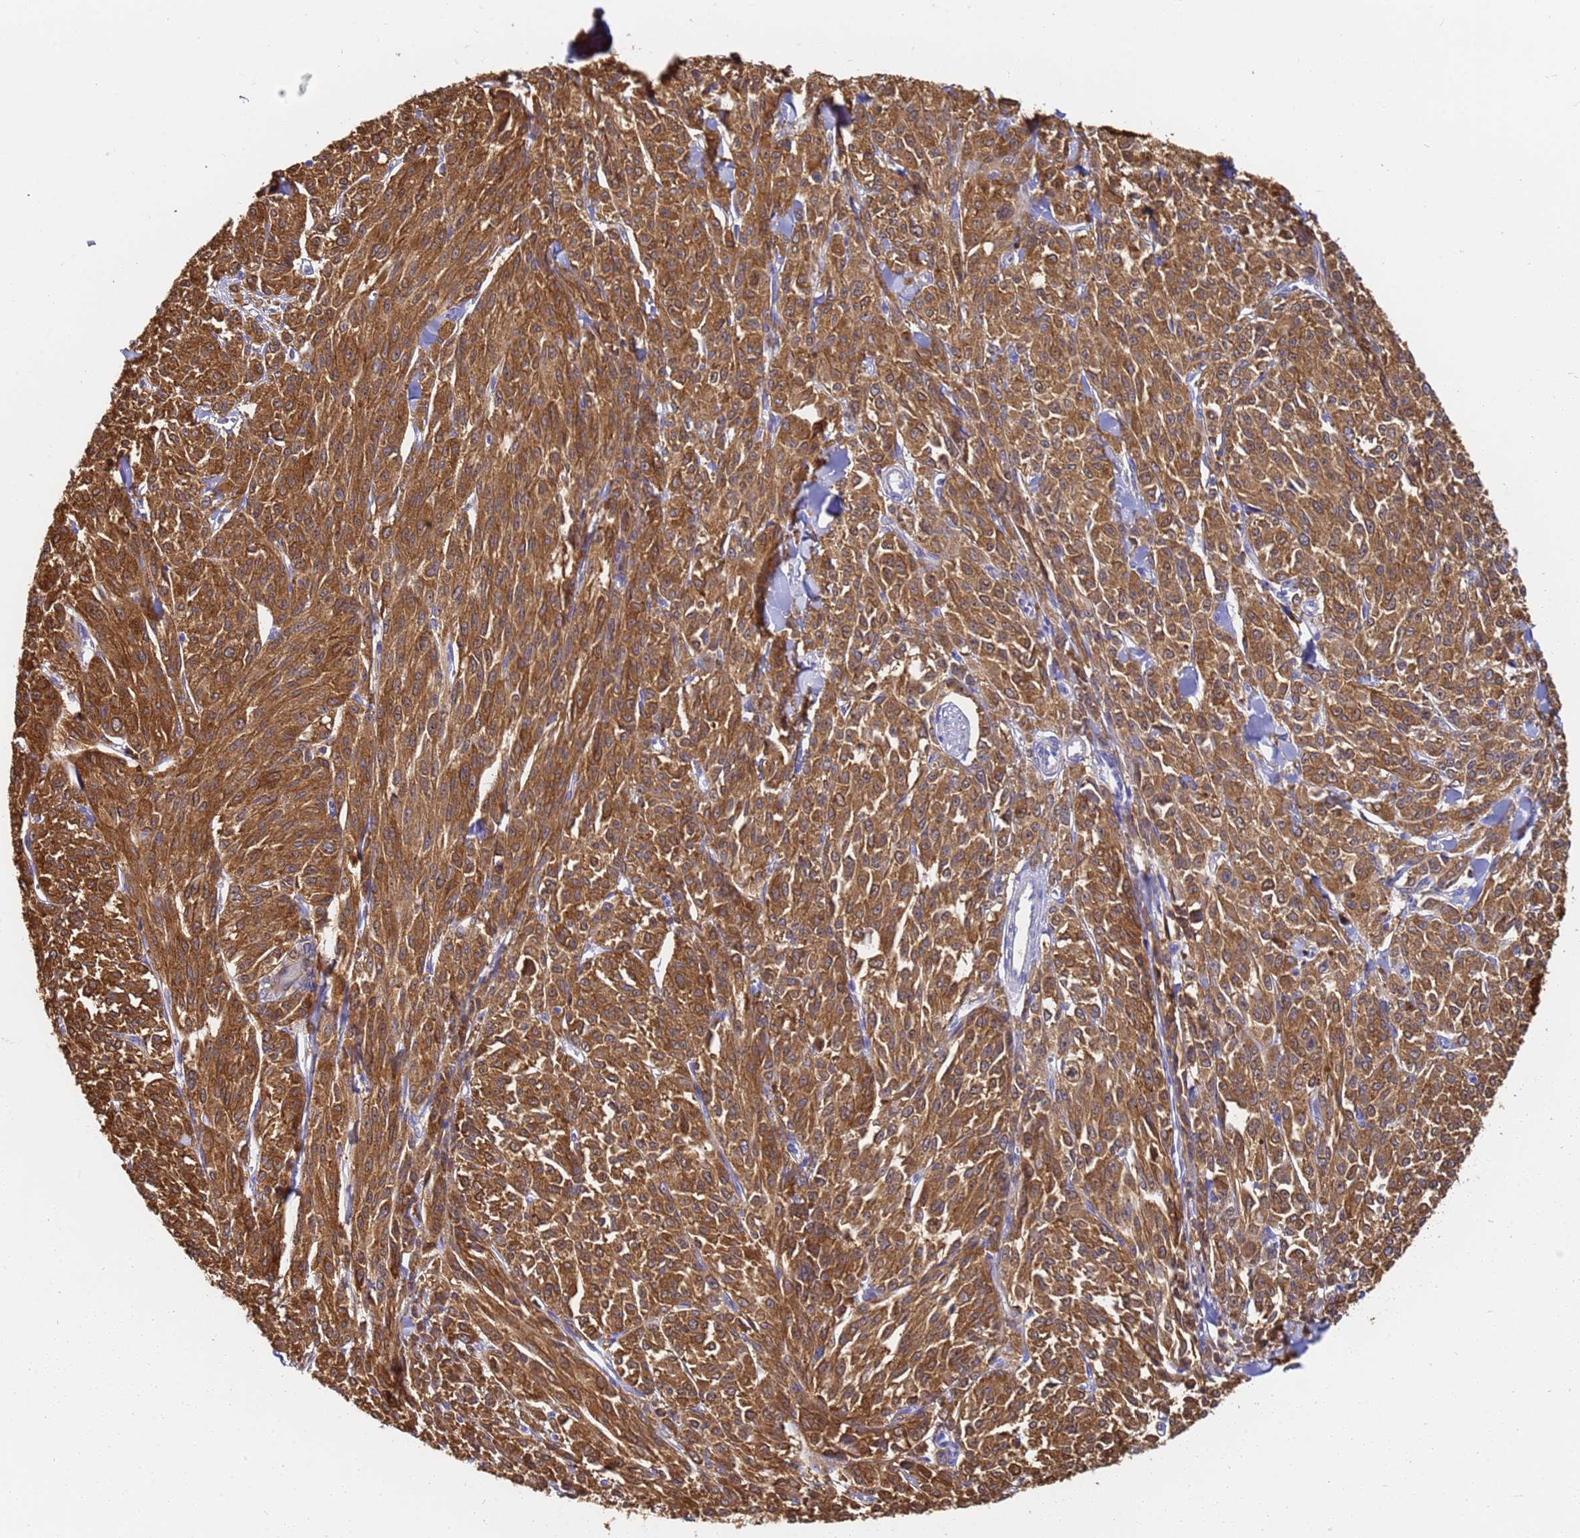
{"staining": {"intensity": "moderate", "quantity": ">75%", "location": "cytoplasmic/membranous"}, "tissue": "melanoma", "cell_type": "Tumor cells", "image_type": "cancer", "snomed": [{"axis": "morphology", "description": "Malignant melanoma, NOS"}, {"axis": "topography", "description": "Skin"}], "caption": "This is an image of IHC staining of melanoma, which shows moderate expression in the cytoplasmic/membranous of tumor cells.", "gene": "NME1-NME2", "patient": {"sex": "female", "age": 52}}